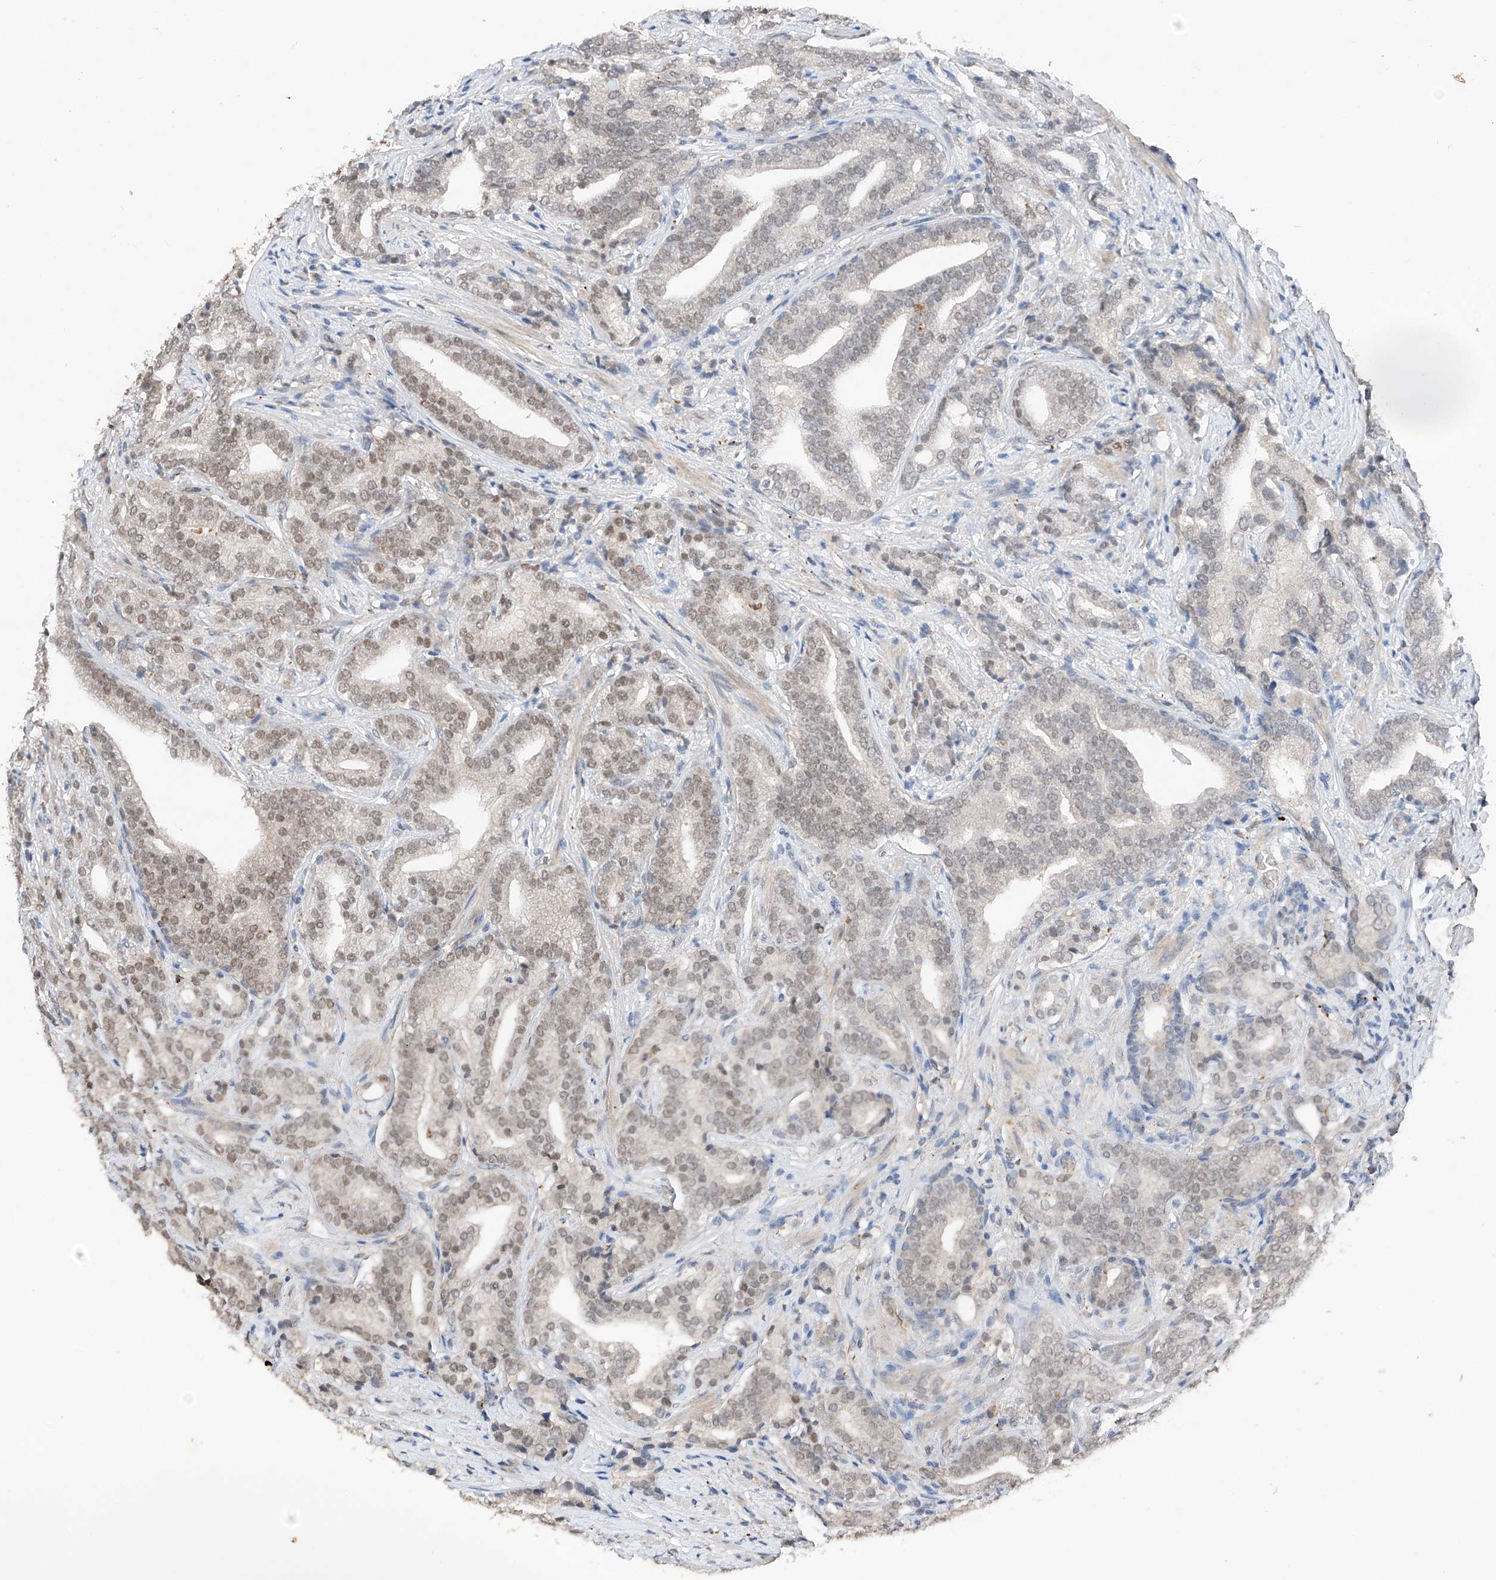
{"staining": {"intensity": "weak", "quantity": ">75%", "location": "nuclear"}, "tissue": "prostate cancer", "cell_type": "Tumor cells", "image_type": "cancer", "snomed": [{"axis": "morphology", "description": "Adenocarcinoma, High grade"}, {"axis": "topography", "description": "Prostate"}], "caption": "Immunohistochemistry (IHC) (DAB (3,3'-diaminobenzidine)) staining of human adenocarcinoma (high-grade) (prostate) reveals weak nuclear protein positivity in approximately >75% of tumor cells. The protein is stained brown, and the nuclei are stained in blue (DAB IHC with brightfield microscopy, high magnification).", "gene": "TBX4", "patient": {"sex": "male", "age": 57}}